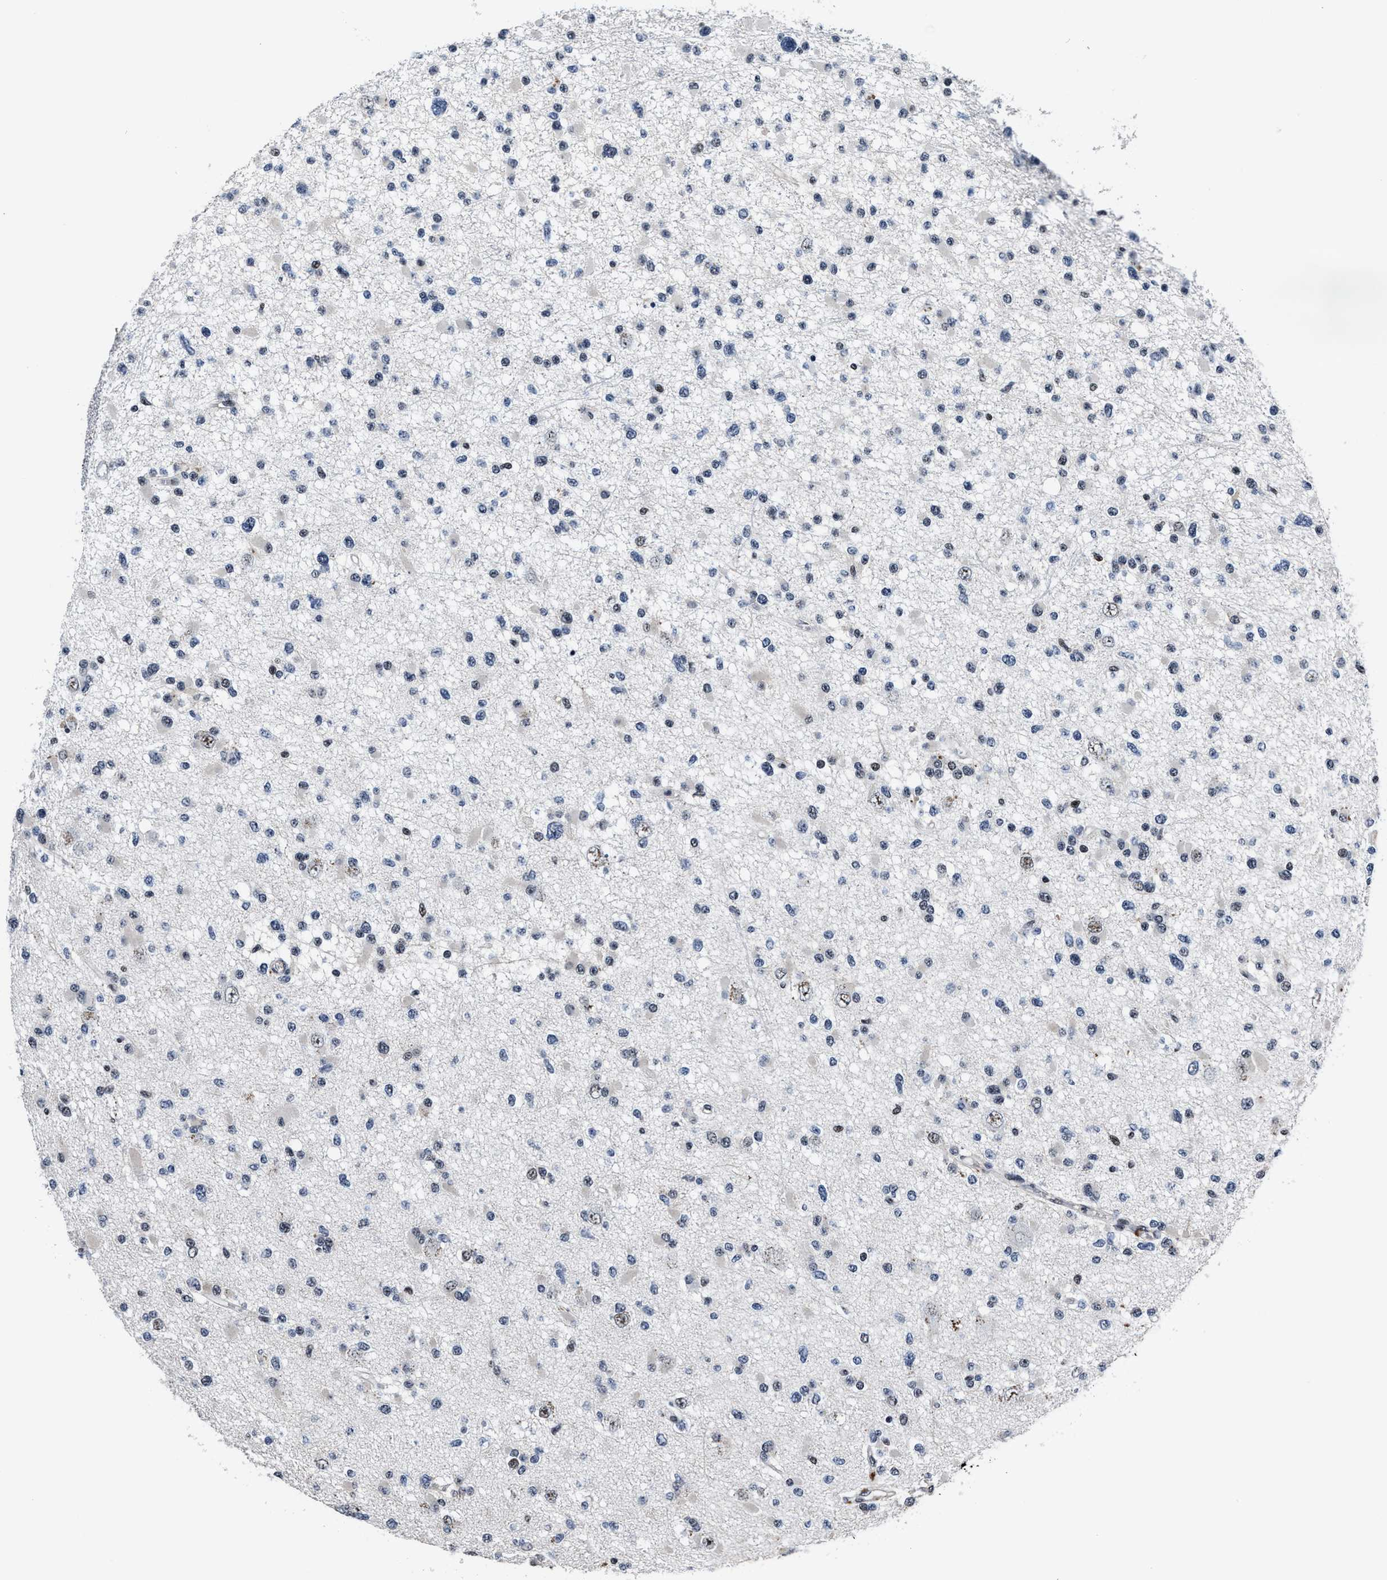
{"staining": {"intensity": "negative", "quantity": "none", "location": "none"}, "tissue": "glioma", "cell_type": "Tumor cells", "image_type": "cancer", "snomed": [{"axis": "morphology", "description": "Glioma, malignant, Low grade"}, {"axis": "topography", "description": "Brain"}], "caption": "DAB immunohistochemical staining of human low-grade glioma (malignant) displays no significant expression in tumor cells.", "gene": "ZNF233", "patient": {"sex": "female", "age": 22}}